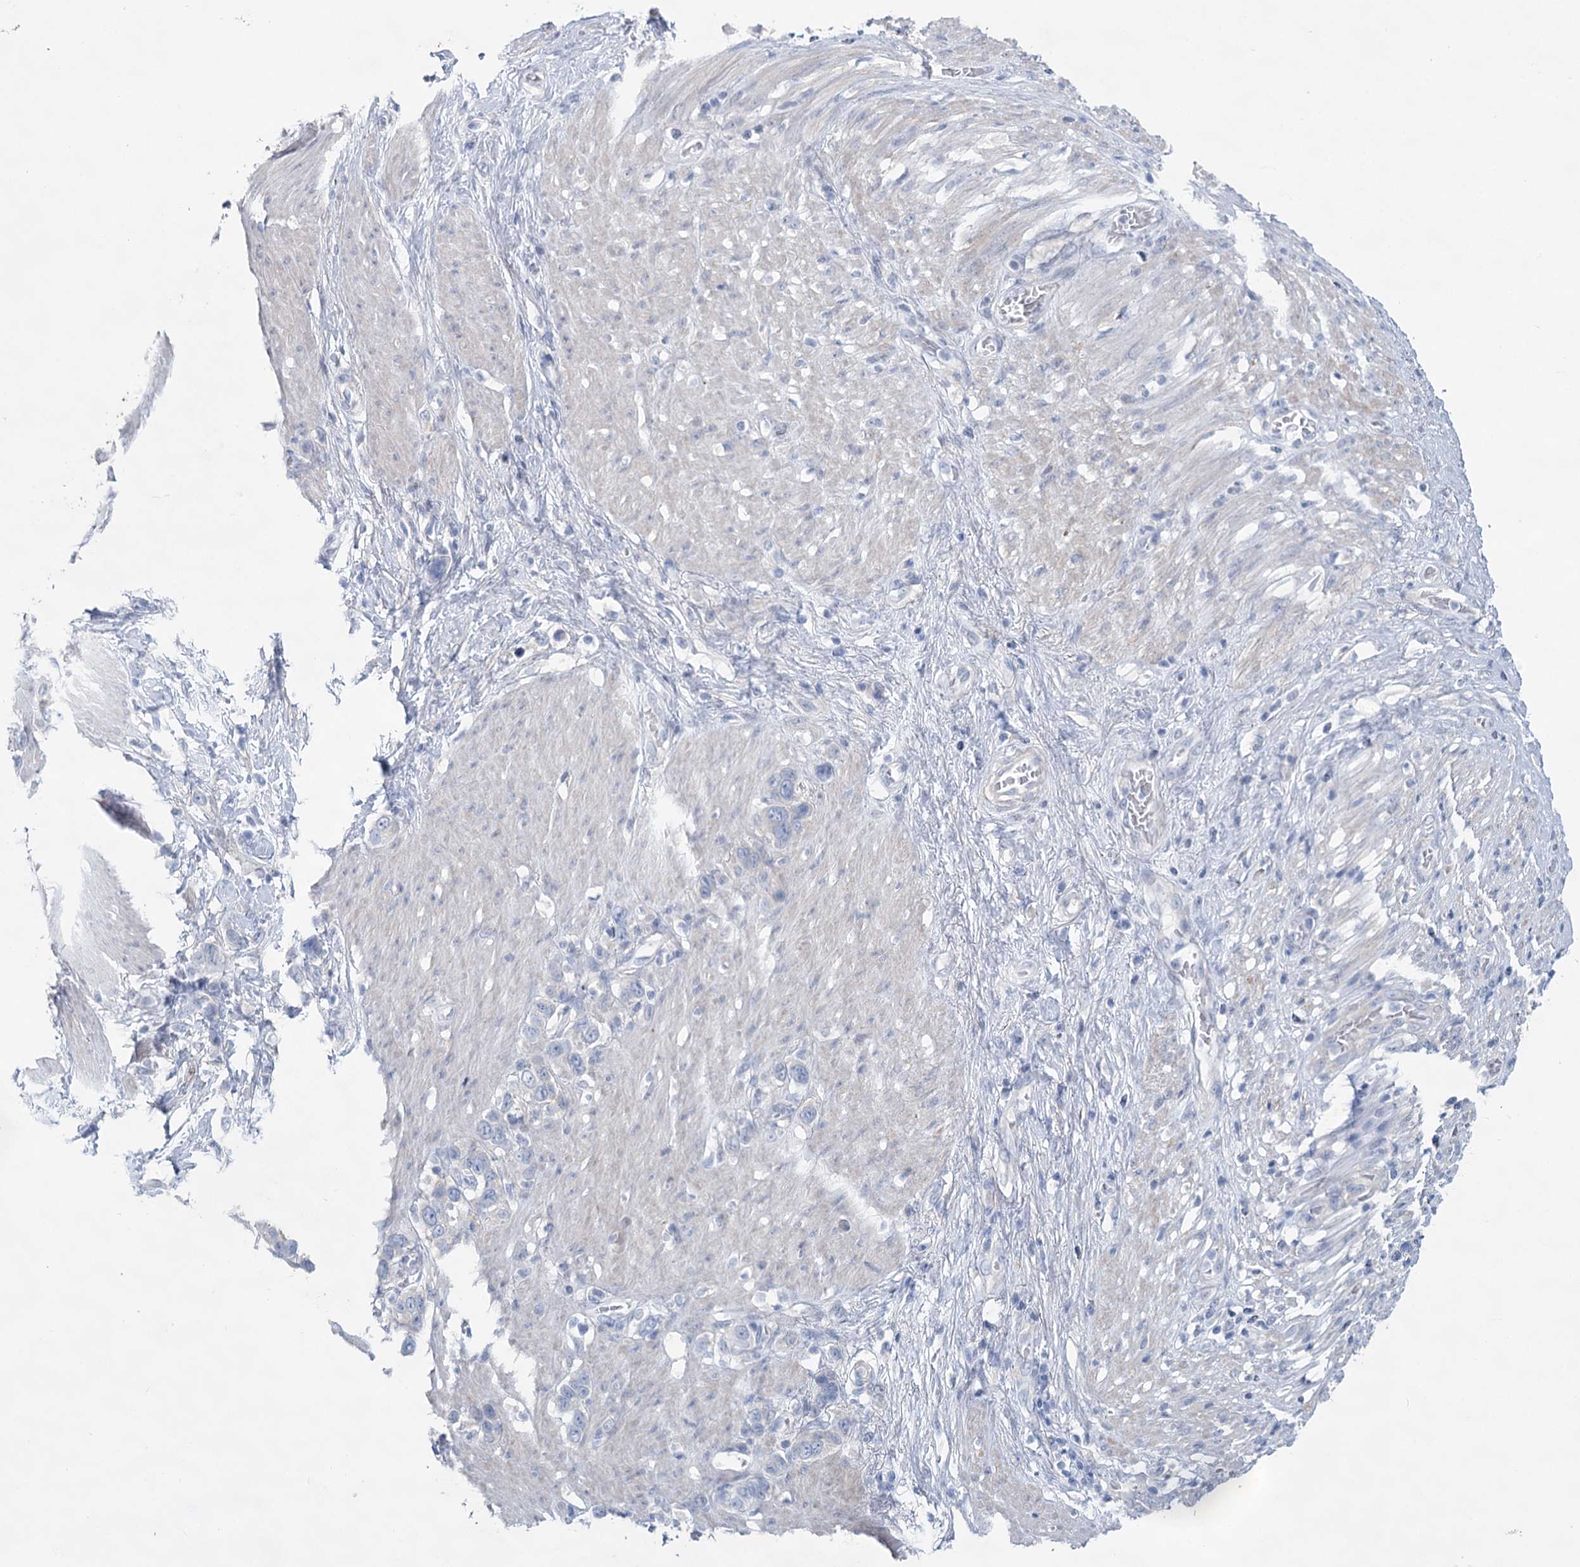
{"staining": {"intensity": "negative", "quantity": "none", "location": "none"}, "tissue": "stomach cancer", "cell_type": "Tumor cells", "image_type": "cancer", "snomed": [{"axis": "morphology", "description": "Adenocarcinoma, NOS"}, {"axis": "morphology", "description": "Adenocarcinoma, High grade"}, {"axis": "topography", "description": "Stomach, upper"}, {"axis": "topography", "description": "Stomach, lower"}], "caption": "Tumor cells show no significant staining in stomach cancer.", "gene": "CCDC88A", "patient": {"sex": "female", "age": 65}}